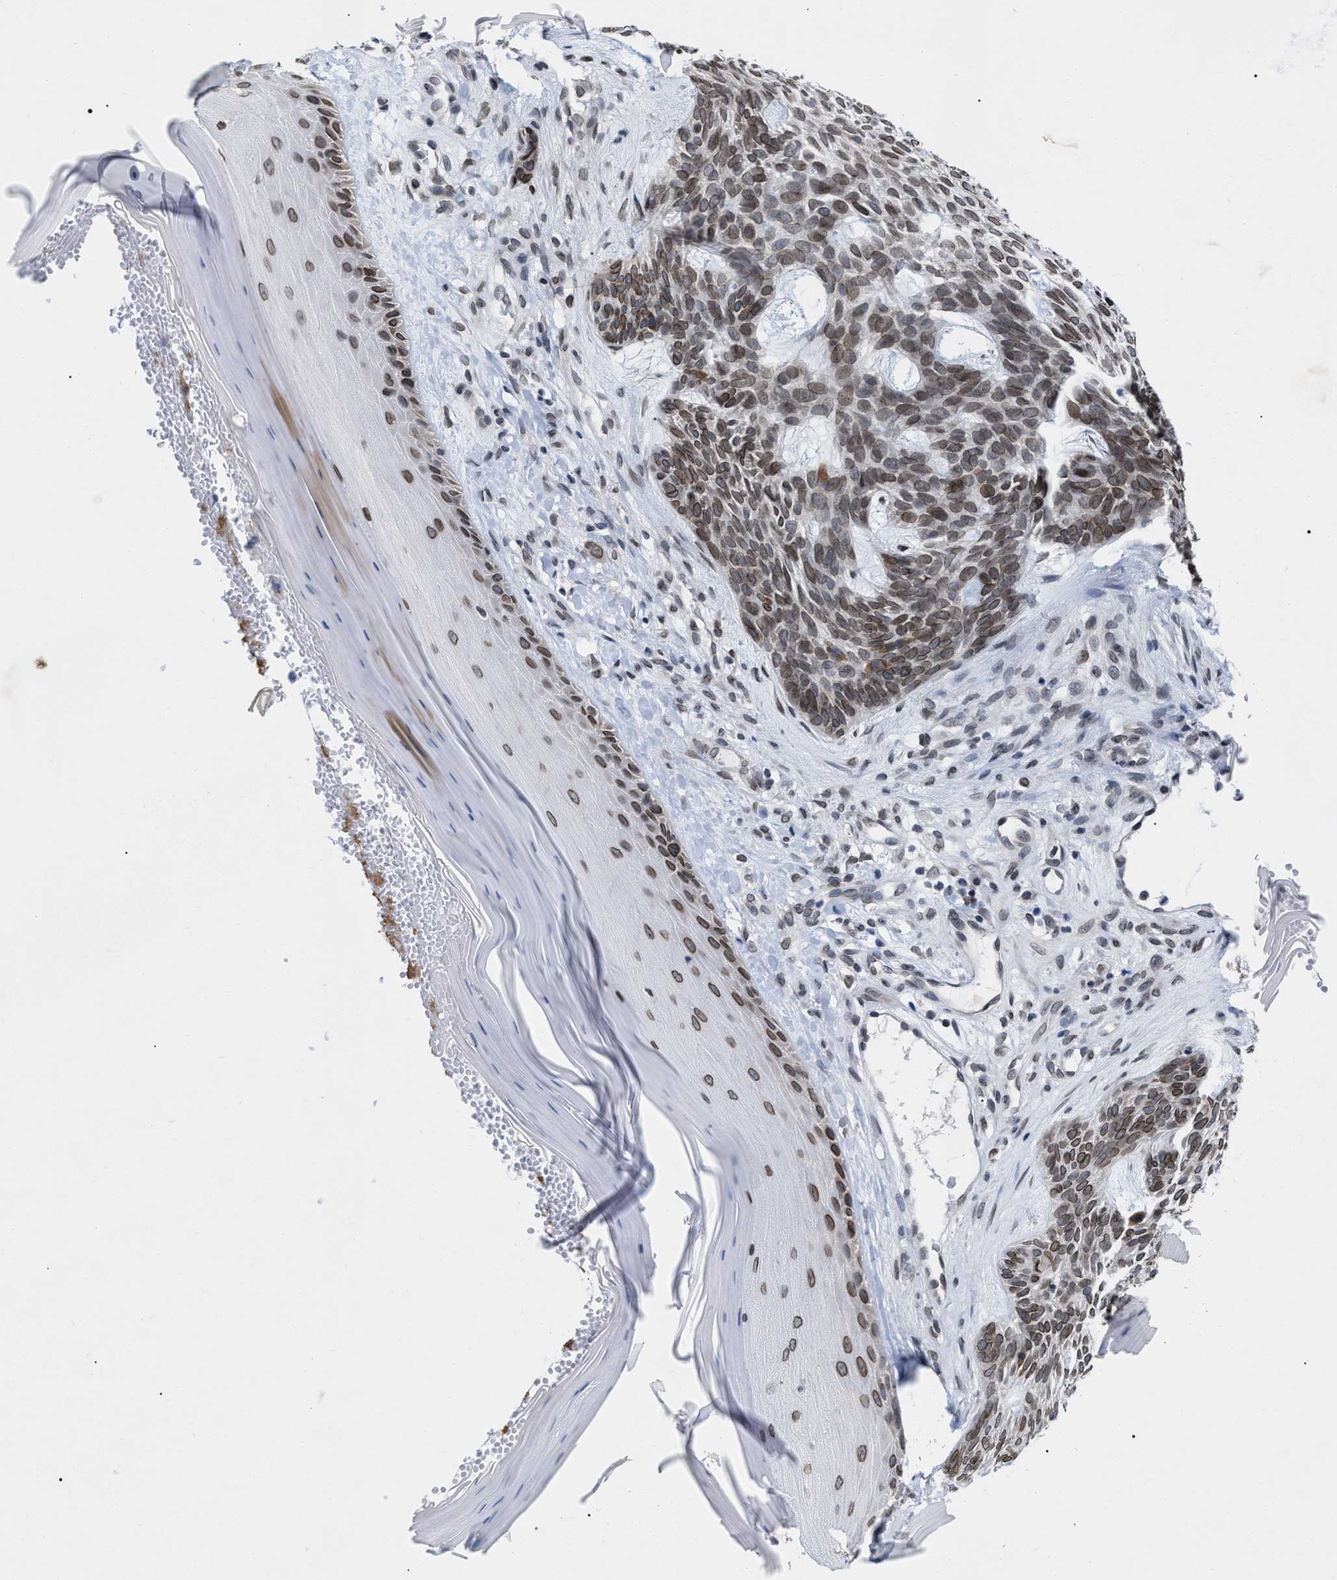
{"staining": {"intensity": "moderate", "quantity": ">75%", "location": "cytoplasmic/membranous,nuclear"}, "tissue": "skin cancer", "cell_type": "Tumor cells", "image_type": "cancer", "snomed": [{"axis": "morphology", "description": "Basal cell carcinoma"}, {"axis": "topography", "description": "Skin"}], "caption": "Protein positivity by immunohistochemistry (IHC) exhibits moderate cytoplasmic/membranous and nuclear staining in about >75% of tumor cells in skin basal cell carcinoma.", "gene": "TPR", "patient": {"sex": "male", "age": 55}}